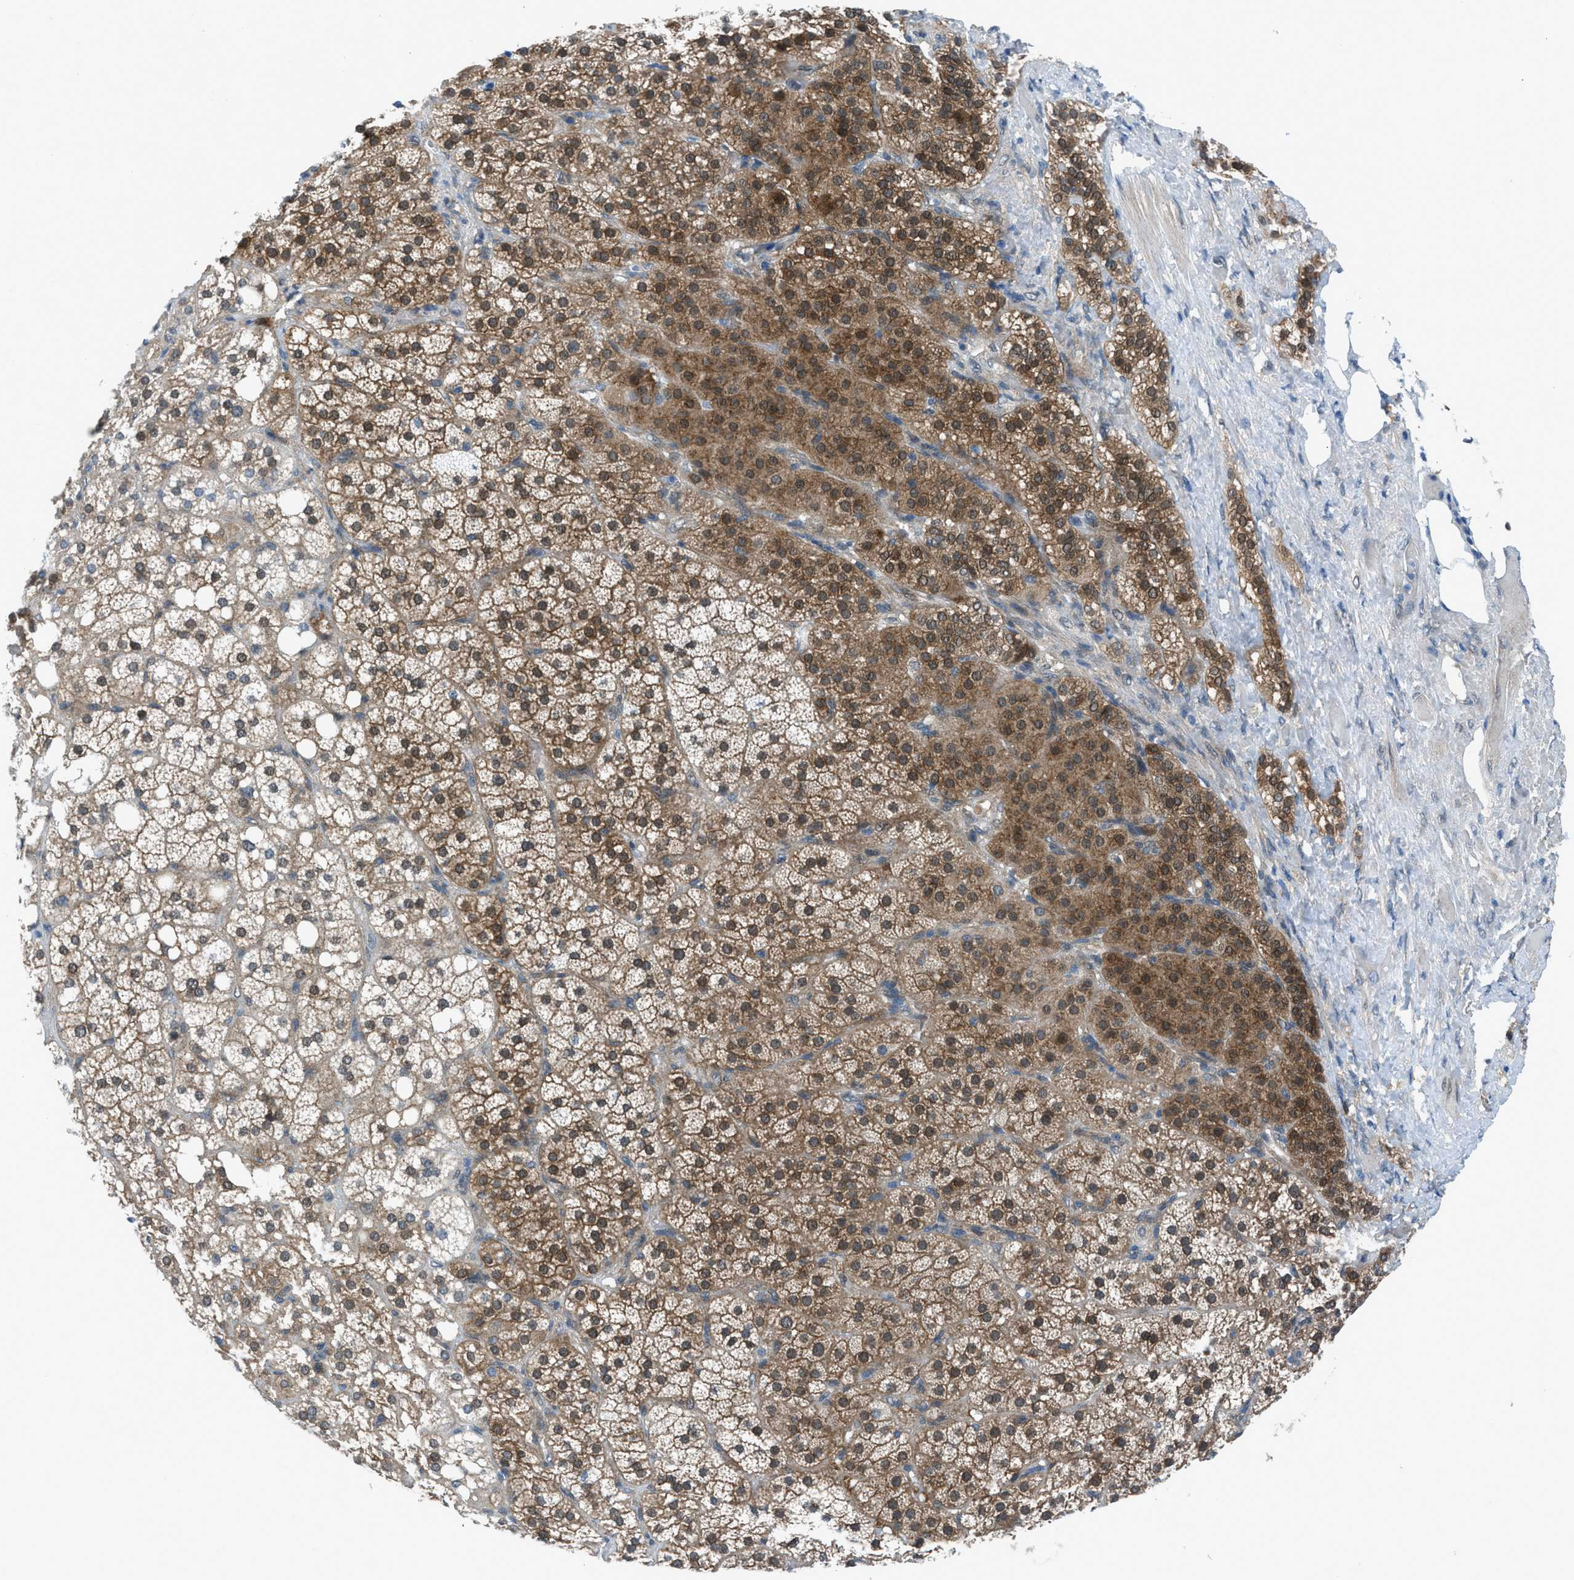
{"staining": {"intensity": "moderate", "quantity": ">75%", "location": "cytoplasmic/membranous,nuclear"}, "tissue": "adrenal gland", "cell_type": "Glandular cells", "image_type": "normal", "snomed": [{"axis": "morphology", "description": "Normal tissue, NOS"}, {"axis": "topography", "description": "Adrenal gland"}], "caption": "Protein expression analysis of normal human adrenal gland reveals moderate cytoplasmic/membranous,nuclear staining in about >75% of glandular cells.", "gene": "PRKN", "patient": {"sex": "female", "age": 59}}